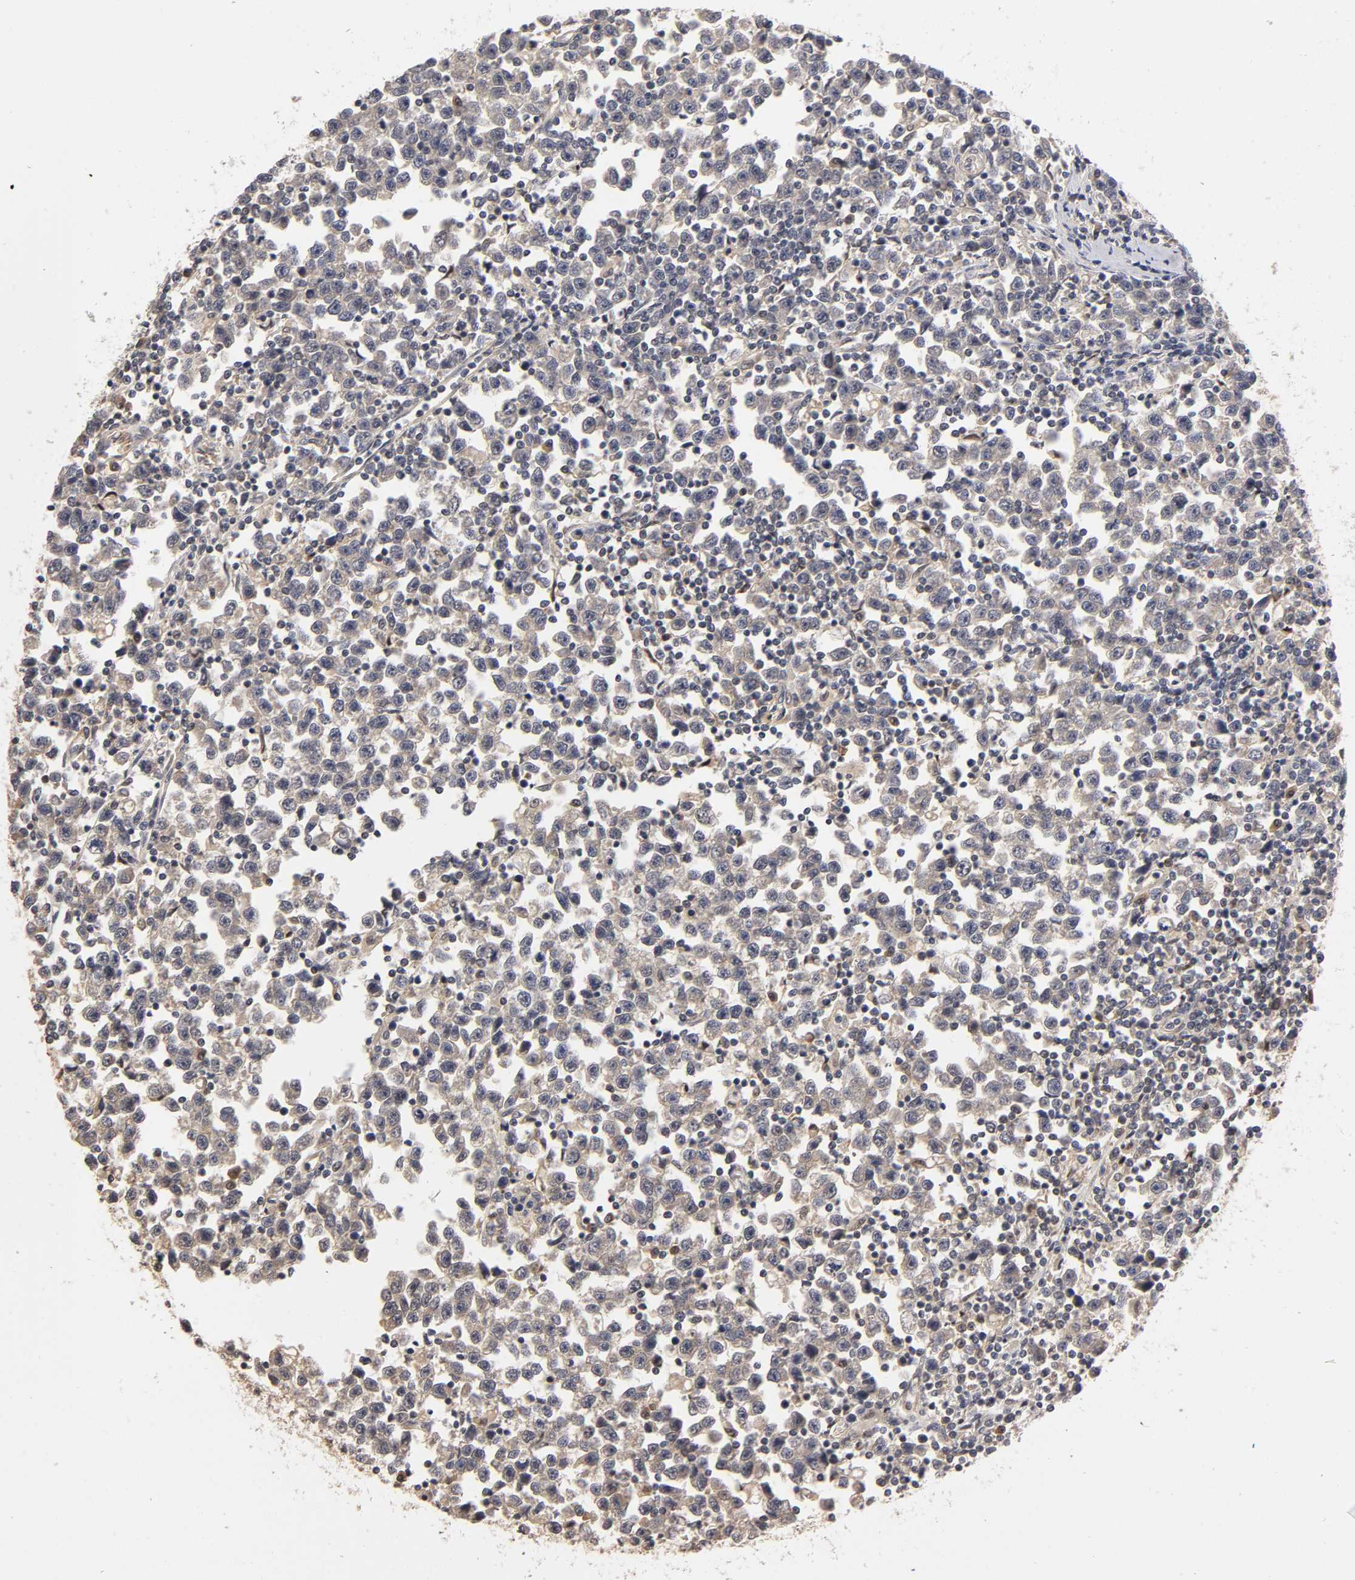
{"staining": {"intensity": "weak", "quantity": ">75%", "location": "cytoplasmic/membranous"}, "tissue": "testis cancer", "cell_type": "Tumor cells", "image_type": "cancer", "snomed": [{"axis": "morphology", "description": "Seminoma, NOS"}, {"axis": "topography", "description": "Testis"}], "caption": "A brown stain shows weak cytoplasmic/membranous positivity of a protein in human testis cancer (seminoma) tumor cells.", "gene": "PDE5A", "patient": {"sex": "male", "age": 43}}